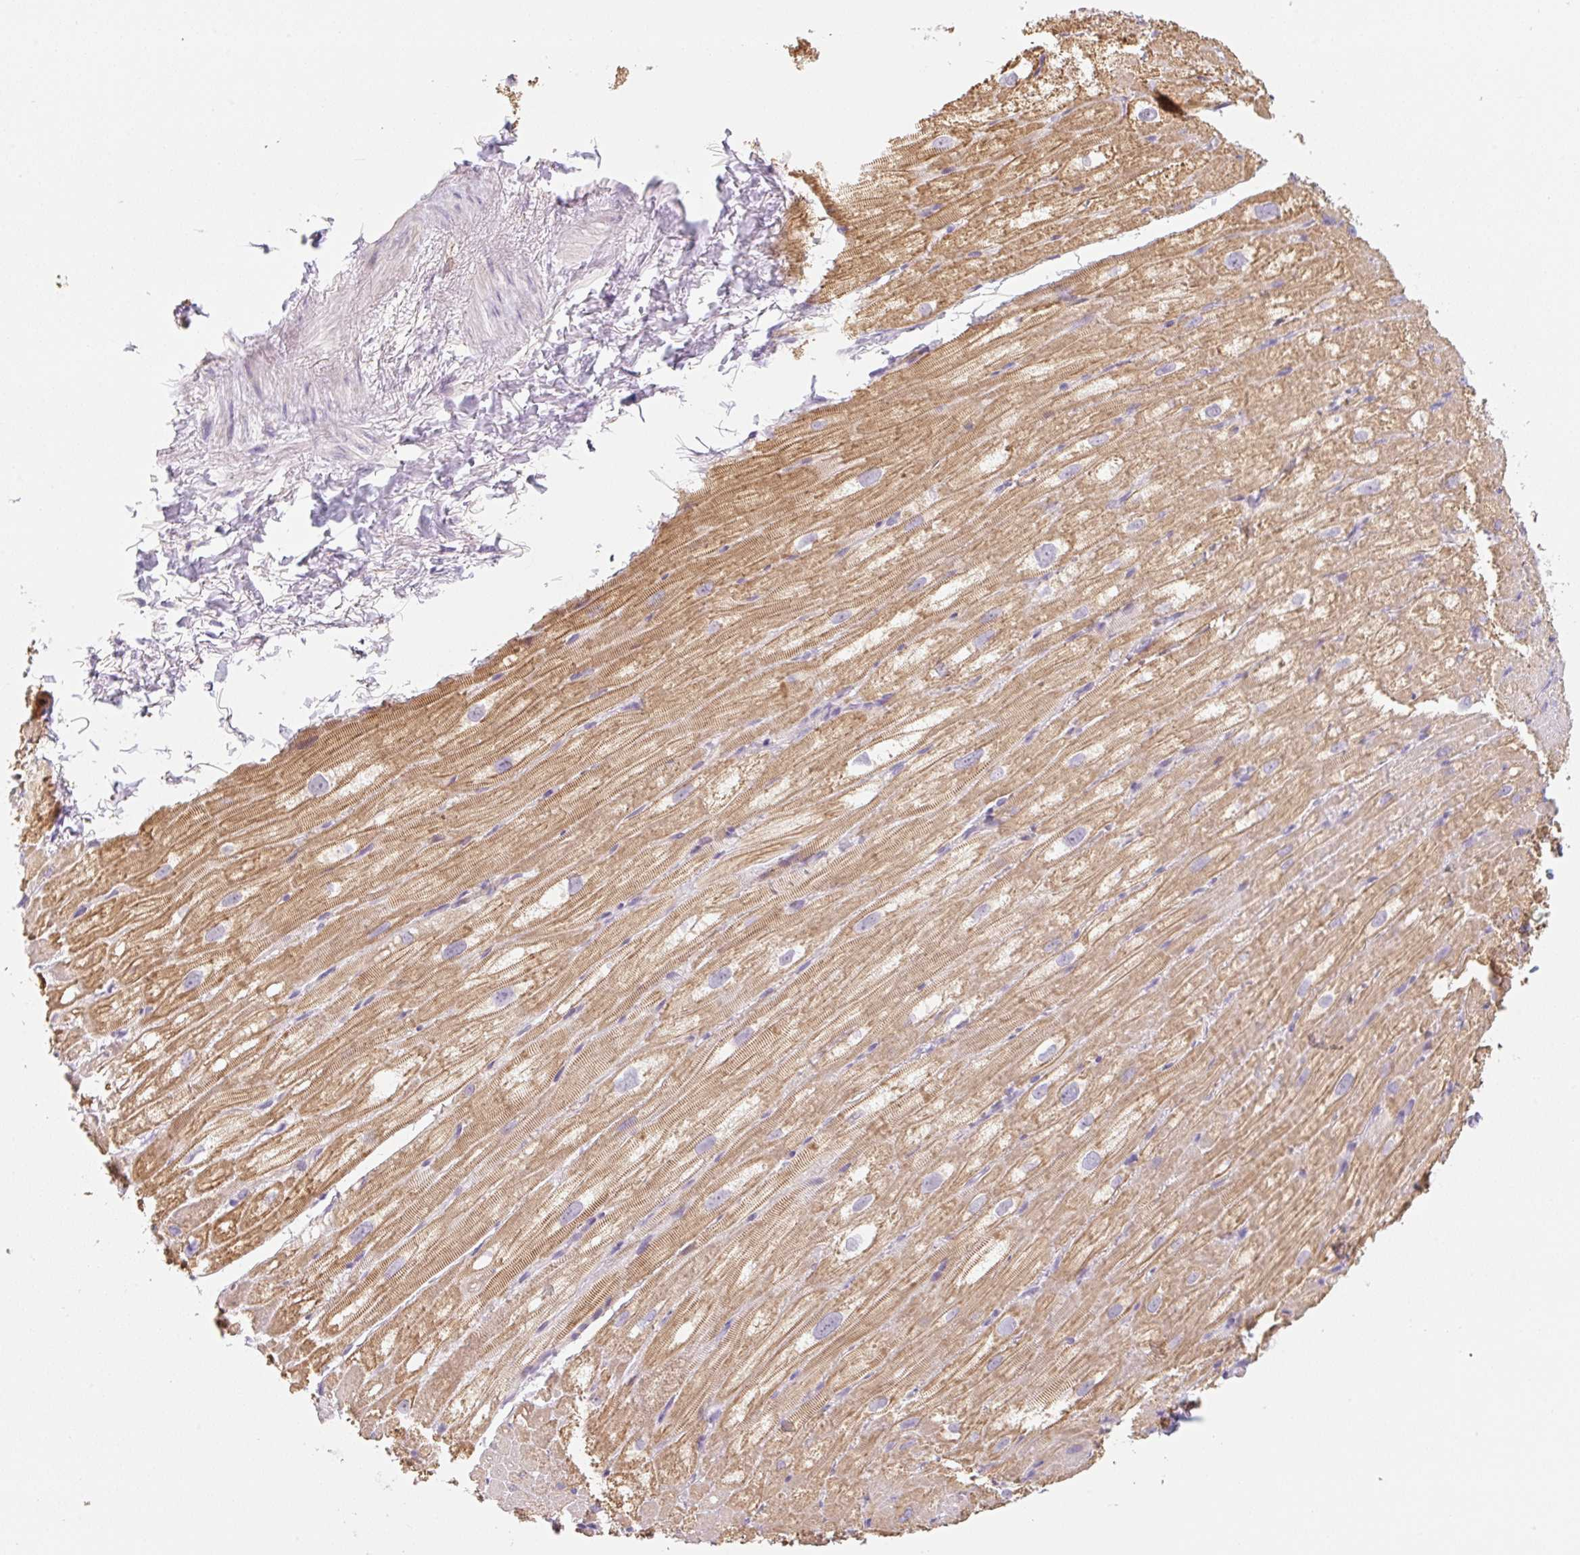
{"staining": {"intensity": "moderate", "quantity": "25%-75%", "location": "cytoplasmic/membranous"}, "tissue": "heart muscle", "cell_type": "Cardiomyocytes", "image_type": "normal", "snomed": [{"axis": "morphology", "description": "Normal tissue, NOS"}, {"axis": "topography", "description": "Heart"}], "caption": "Protein expression by immunohistochemistry displays moderate cytoplasmic/membranous expression in about 25%-75% of cardiomyocytes in benign heart muscle. Using DAB (3,3'-diaminobenzidine) (brown) and hematoxylin (blue) stains, captured at high magnification using brightfield microscopy.", "gene": "MIA2", "patient": {"sex": "male", "age": 62}}